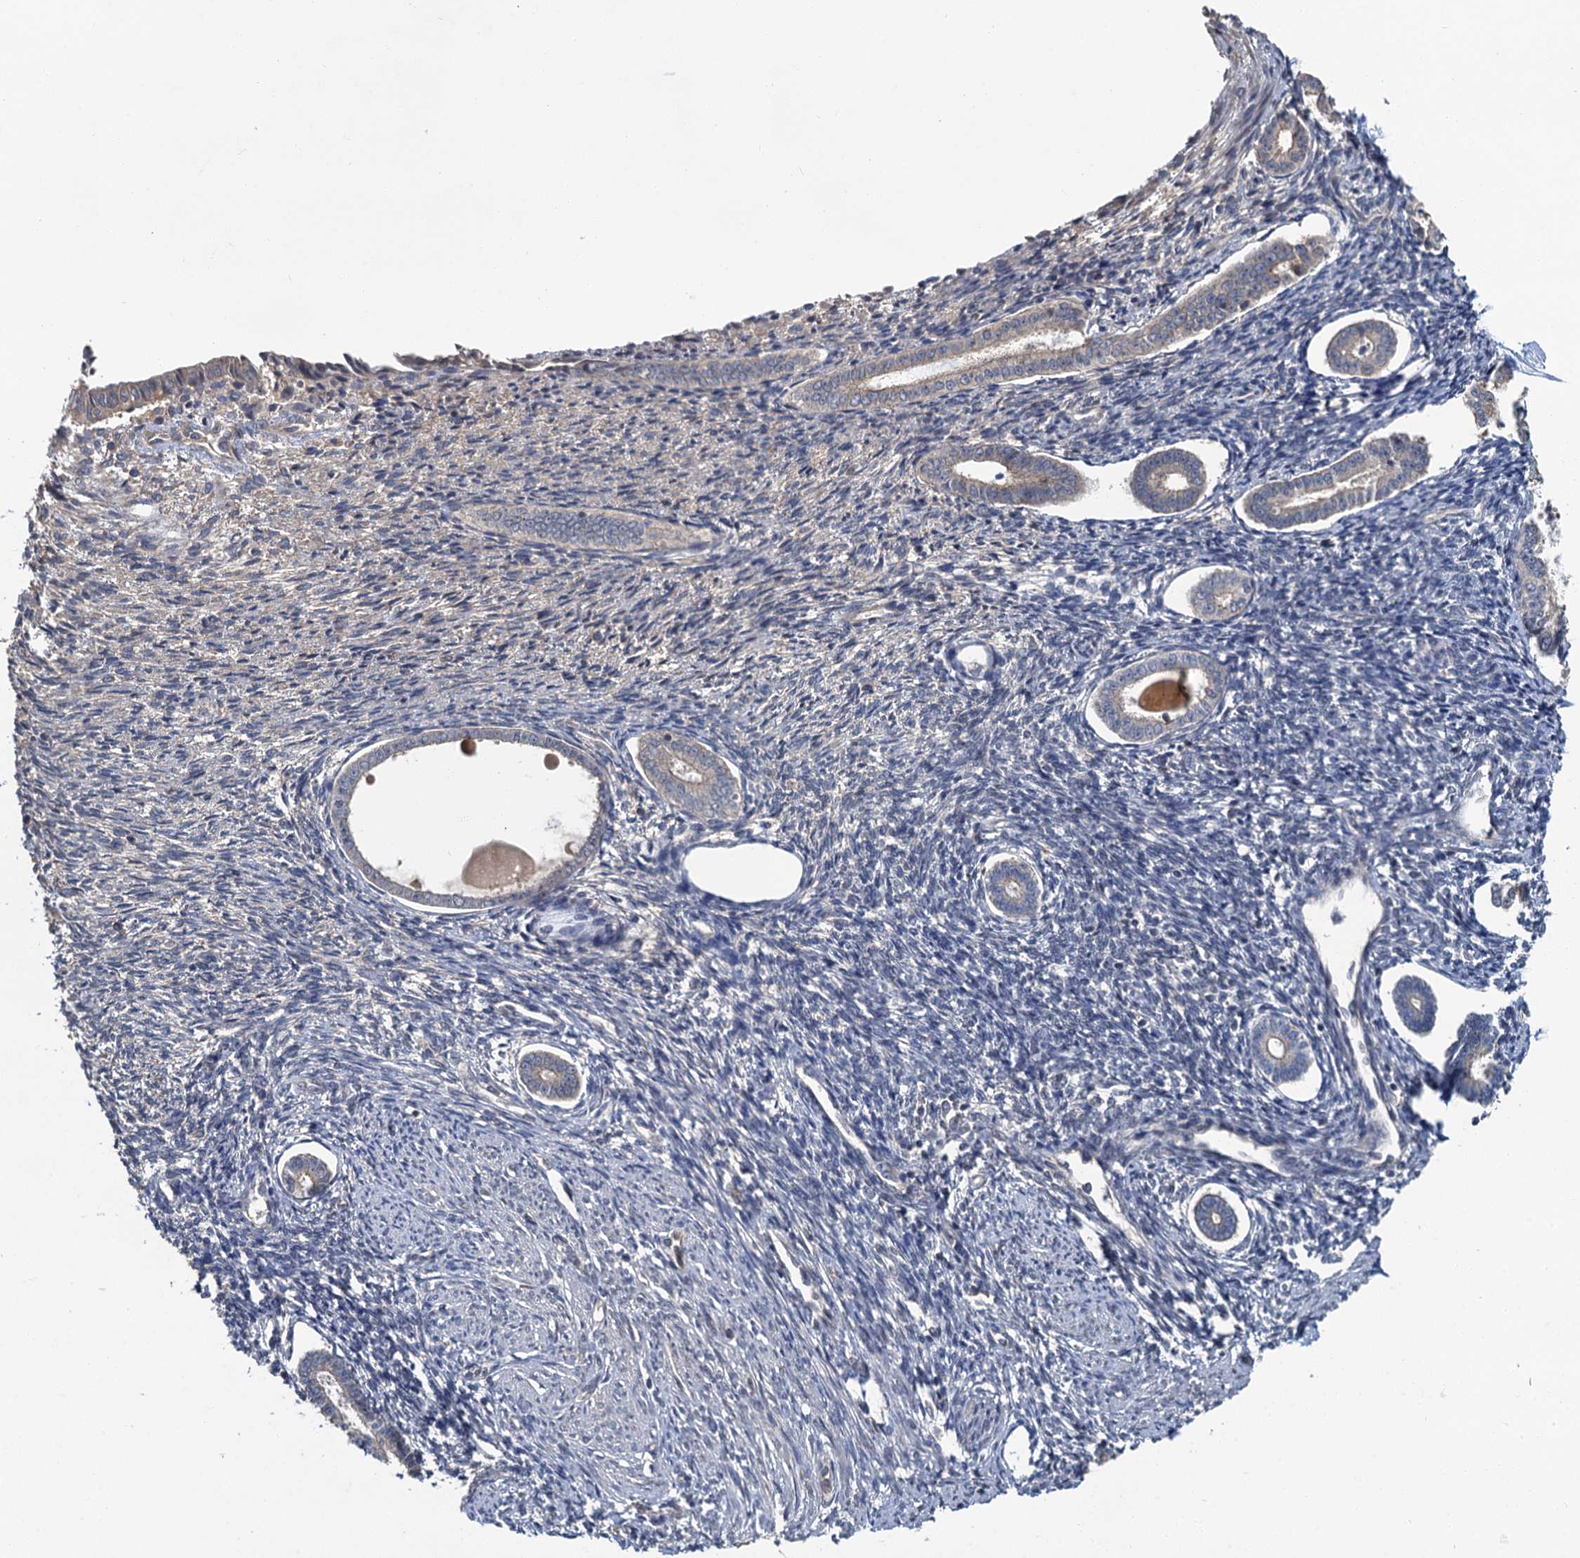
{"staining": {"intensity": "negative", "quantity": "none", "location": "none"}, "tissue": "endometrium", "cell_type": "Cells in endometrial stroma", "image_type": "normal", "snomed": [{"axis": "morphology", "description": "Normal tissue, NOS"}, {"axis": "topography", "description": "Endometrium"}], "caption": "The immunohistochemistry photomicrograph has no significant expression in cells in endometrial stroma of endometrium. (DAB IHC with hematoxylin counter stain).", "gene": "ZNF324", "patient": {"sex": "female", "age": 56}}